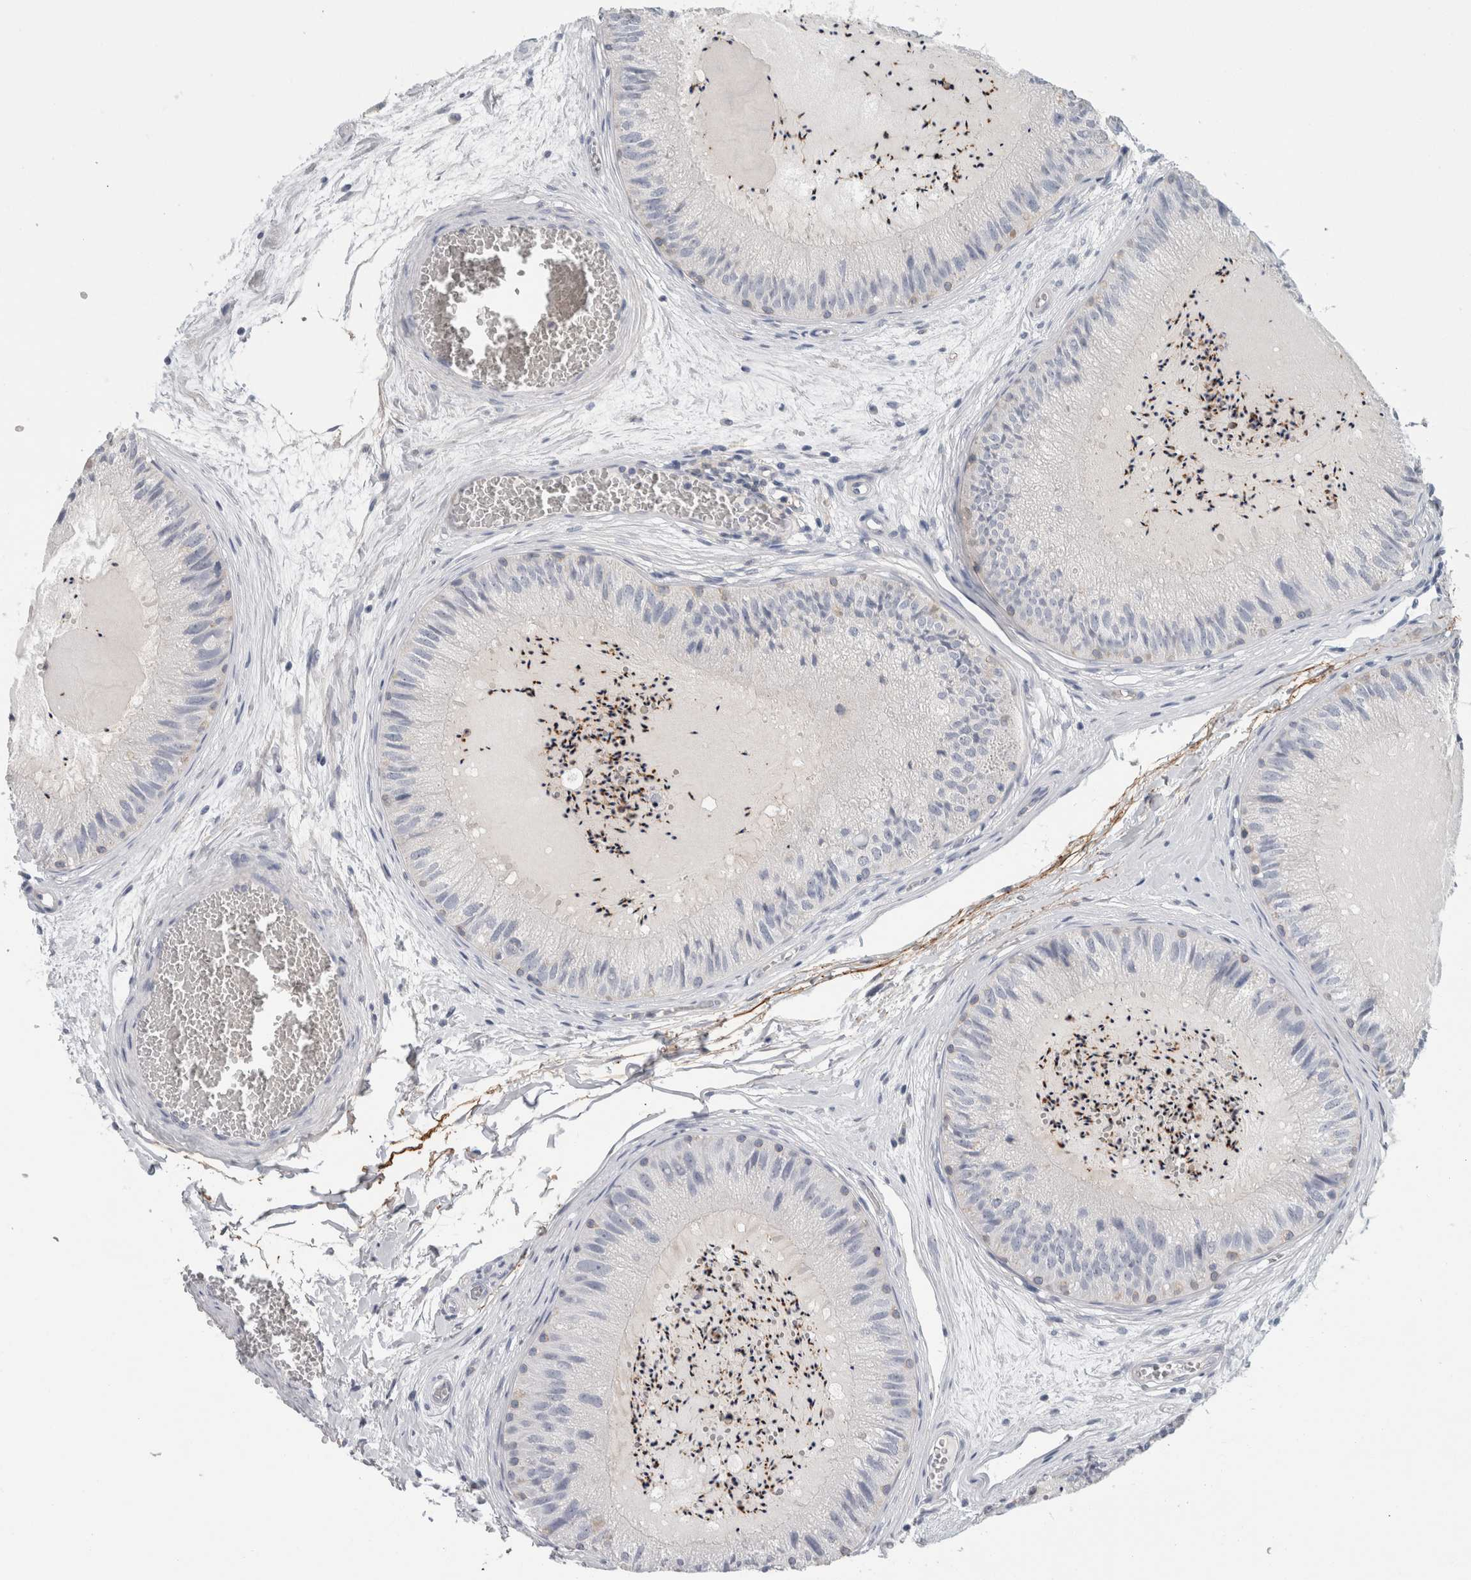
{"staining": {"intensity": "negative", "quantity": "none", "location": "none"}, "tissue": "epididymis", "cell_type": "Glandular cells", "image_type": "normal", "snomed": [{"axis": "morphology", "description": "Normal tissue, NOS"}, {"axis": "topography", "description": "Epididymis"}], "caption": "Immunohistochemistry histopathology image of normal epididymis stained for a protein (brown), which exhibits no staining in glandular cells. (DAB immunohistochemistry (IHC) visualized using brightfield microscopy, high magnification).", "gene": "CD55", "patient": {"sex": "male", "age": 31}}